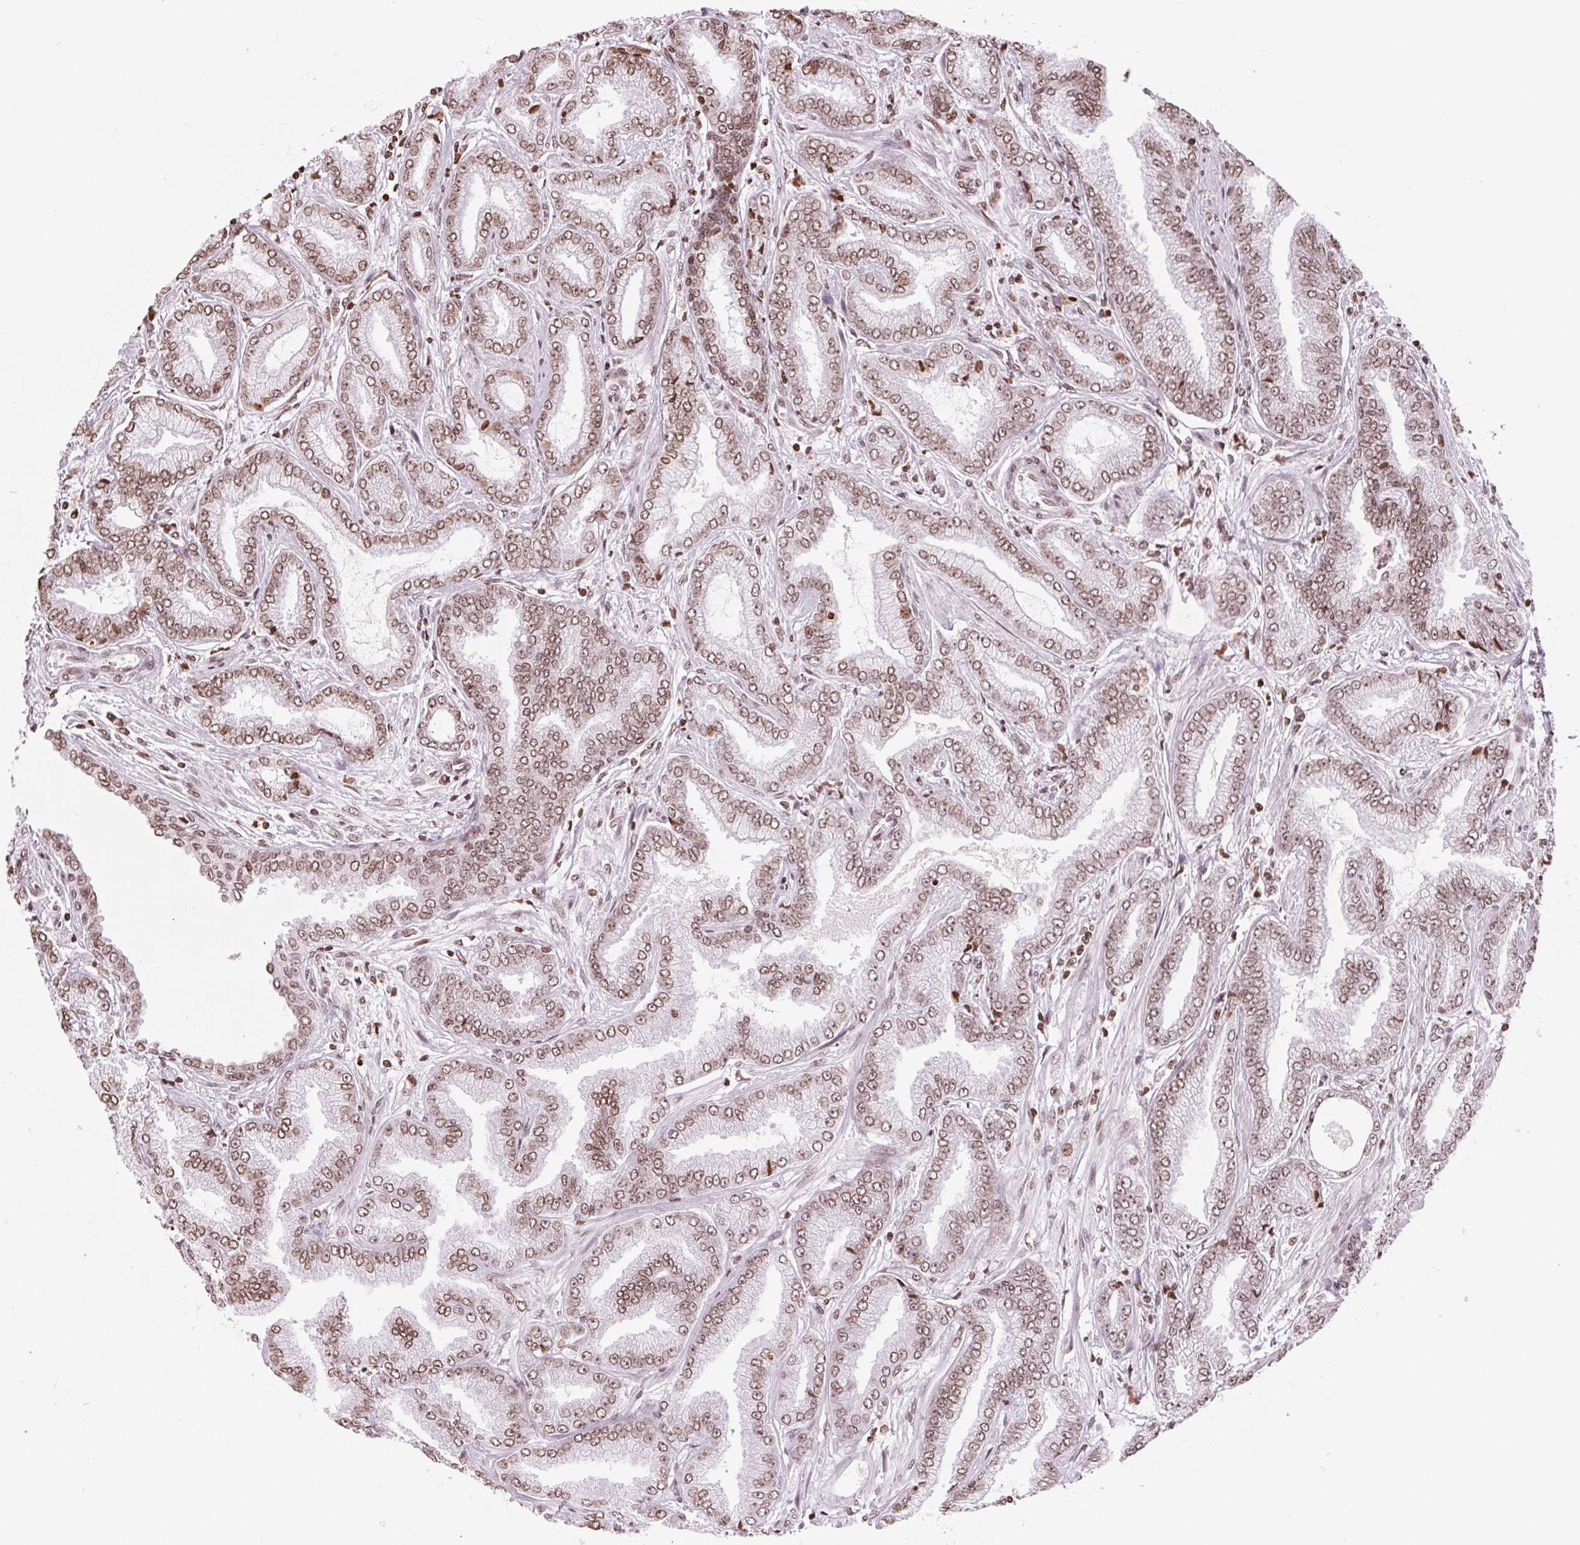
{"staining": {"intensity": "moderate", "quantity": ">75%", "location": "cytoplasmic/membranous,nuclear"}, "tissue": "prostate cancer", "cell_type": "Tumor cells", "image_type": "cancer", "snomed": [{"axis": "morphology", "description": "Adenocarcinoma, Low grade"}, {"axis": "topography", "description": "Prostate"}], "caption": "Prostate cancer (adenocarcinoma (low-grade)) was stained to show a protein in brown. There is medium levels of moderate cytoplasmic/membranous and nuclear expression in approximately >75% of tumor cells.", "gene": "SMIM12", "patient": {"sex": "male", "age": 55}}